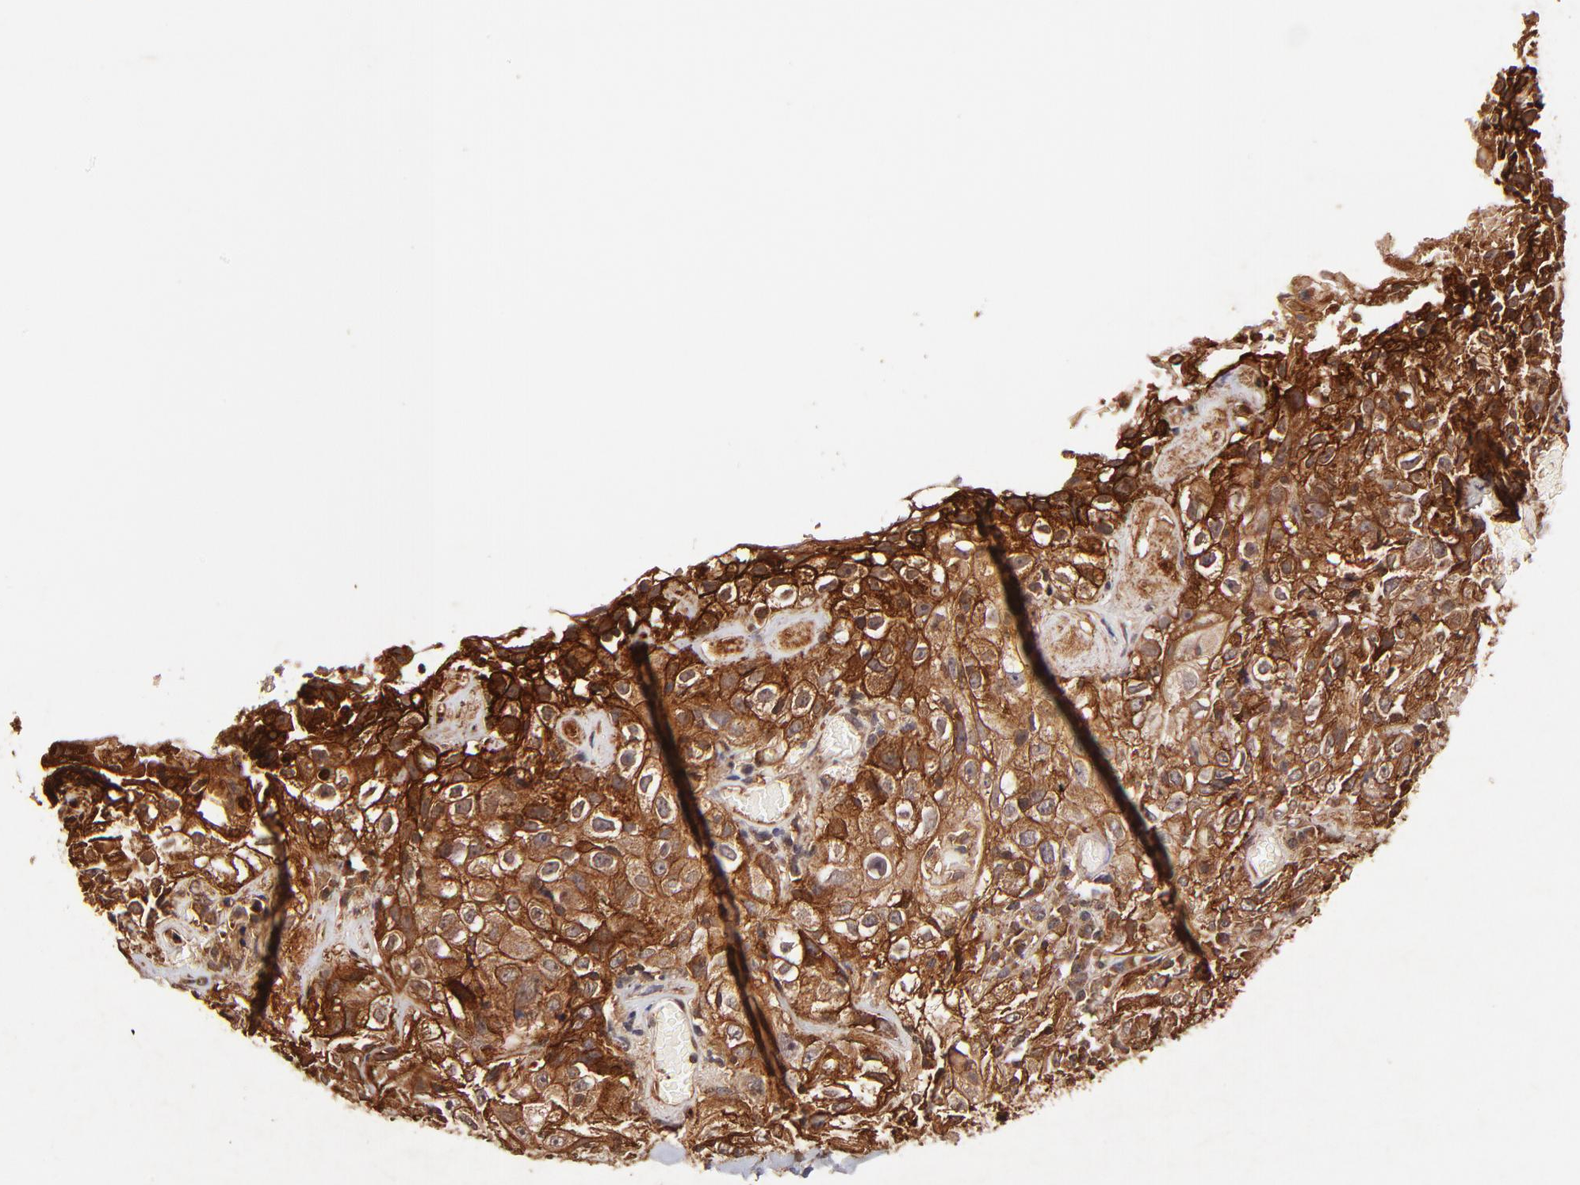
{"staining": {"intensity": "strong", "quantity": ">75%", "location": "cytoplasmic/membranous"}, "tissue": "skin cancer", "cell_type": "Tumor cells", "image_type": "cancer", "snomed": [{"axis": "morphology", "description": "Squamous cell carcinoma, NOS"}, {"axis": "topography", "description": "Skin"}], "caption": "DAB (3,3'-diaminobenzidine) immunohistochemical staining of human skin cancer (squamous cell carcinoma) displays strong cytoplasmic/membranous protein expression in about >75% of tumor cells.", "gene": "ITGB1", "patient": {"sex": "male", "age": 65}}